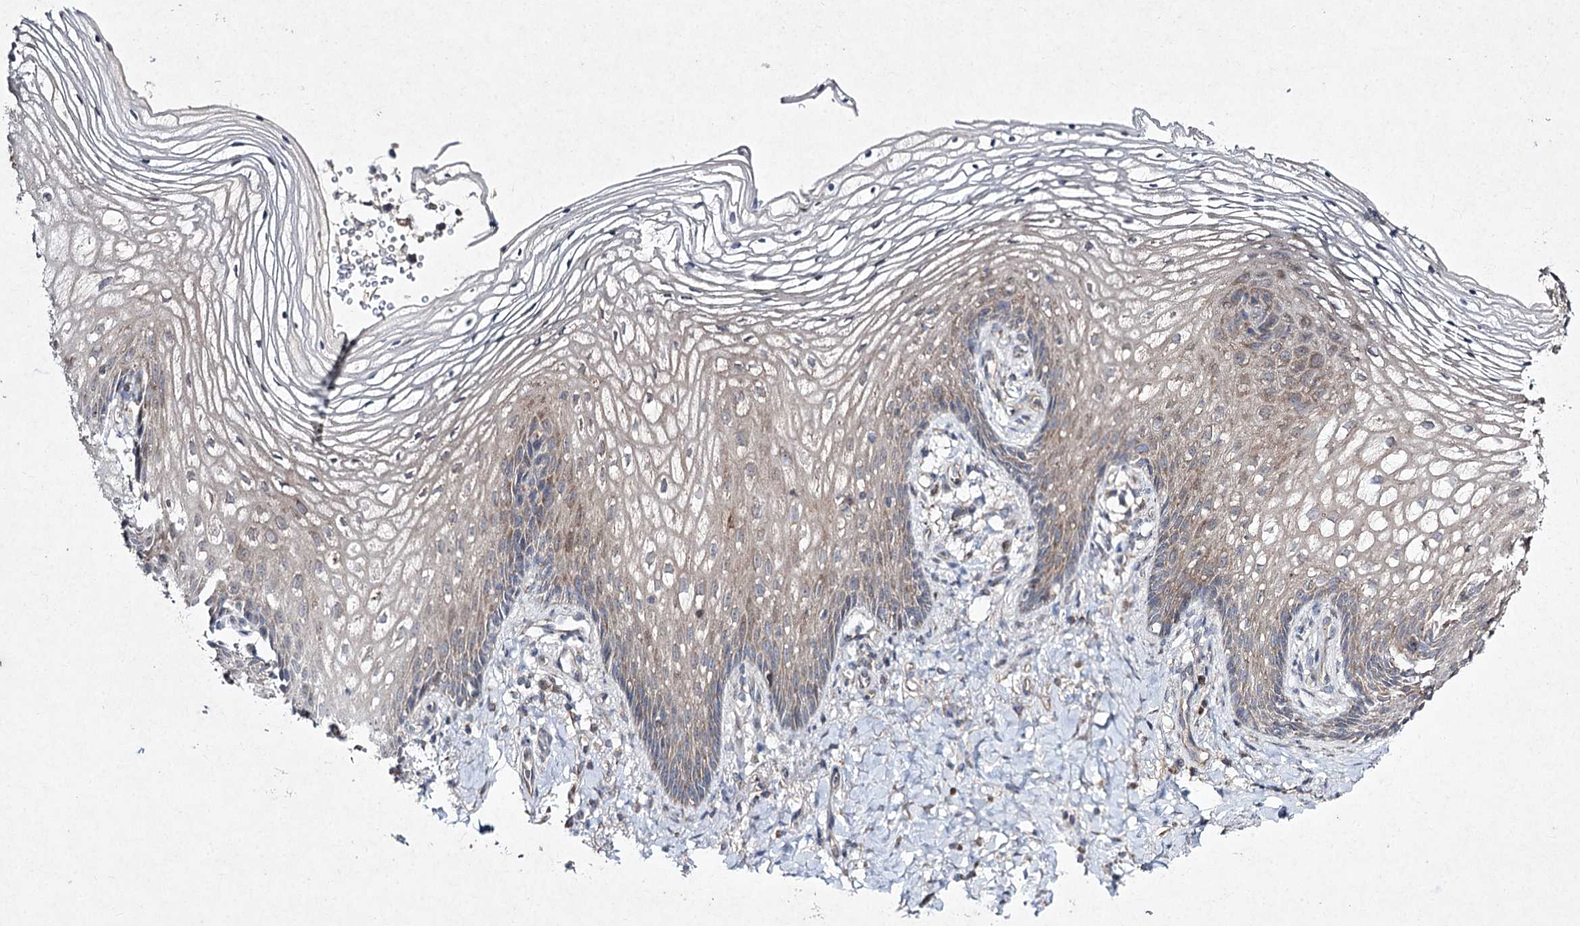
{"staining": {"intensity": "weak", "quantity": "25%-75%", "location": "cytoplasmic/membranous"}, "tissue": "vagina", "cell_type": "Squamous epithelial cells", "image_type": "normal", "snomed": [{"axis": "morphology", "description": "Normal tissue, NOS"}, {"axis": "topography", "description": "Vagina"}], "caption": "Immunohistochemistry histopathology image of unremarkable vagina: vagina stained using immunohistochemistry exhibits low levels of weak protein expression localized specifically in the cytoplasmic/membranous of squamous epithelial cells, appearing as a cytoplasmic/membranous brown color.", "gene": "FANCL", "patient": {"sex": "female", "age": 60}}